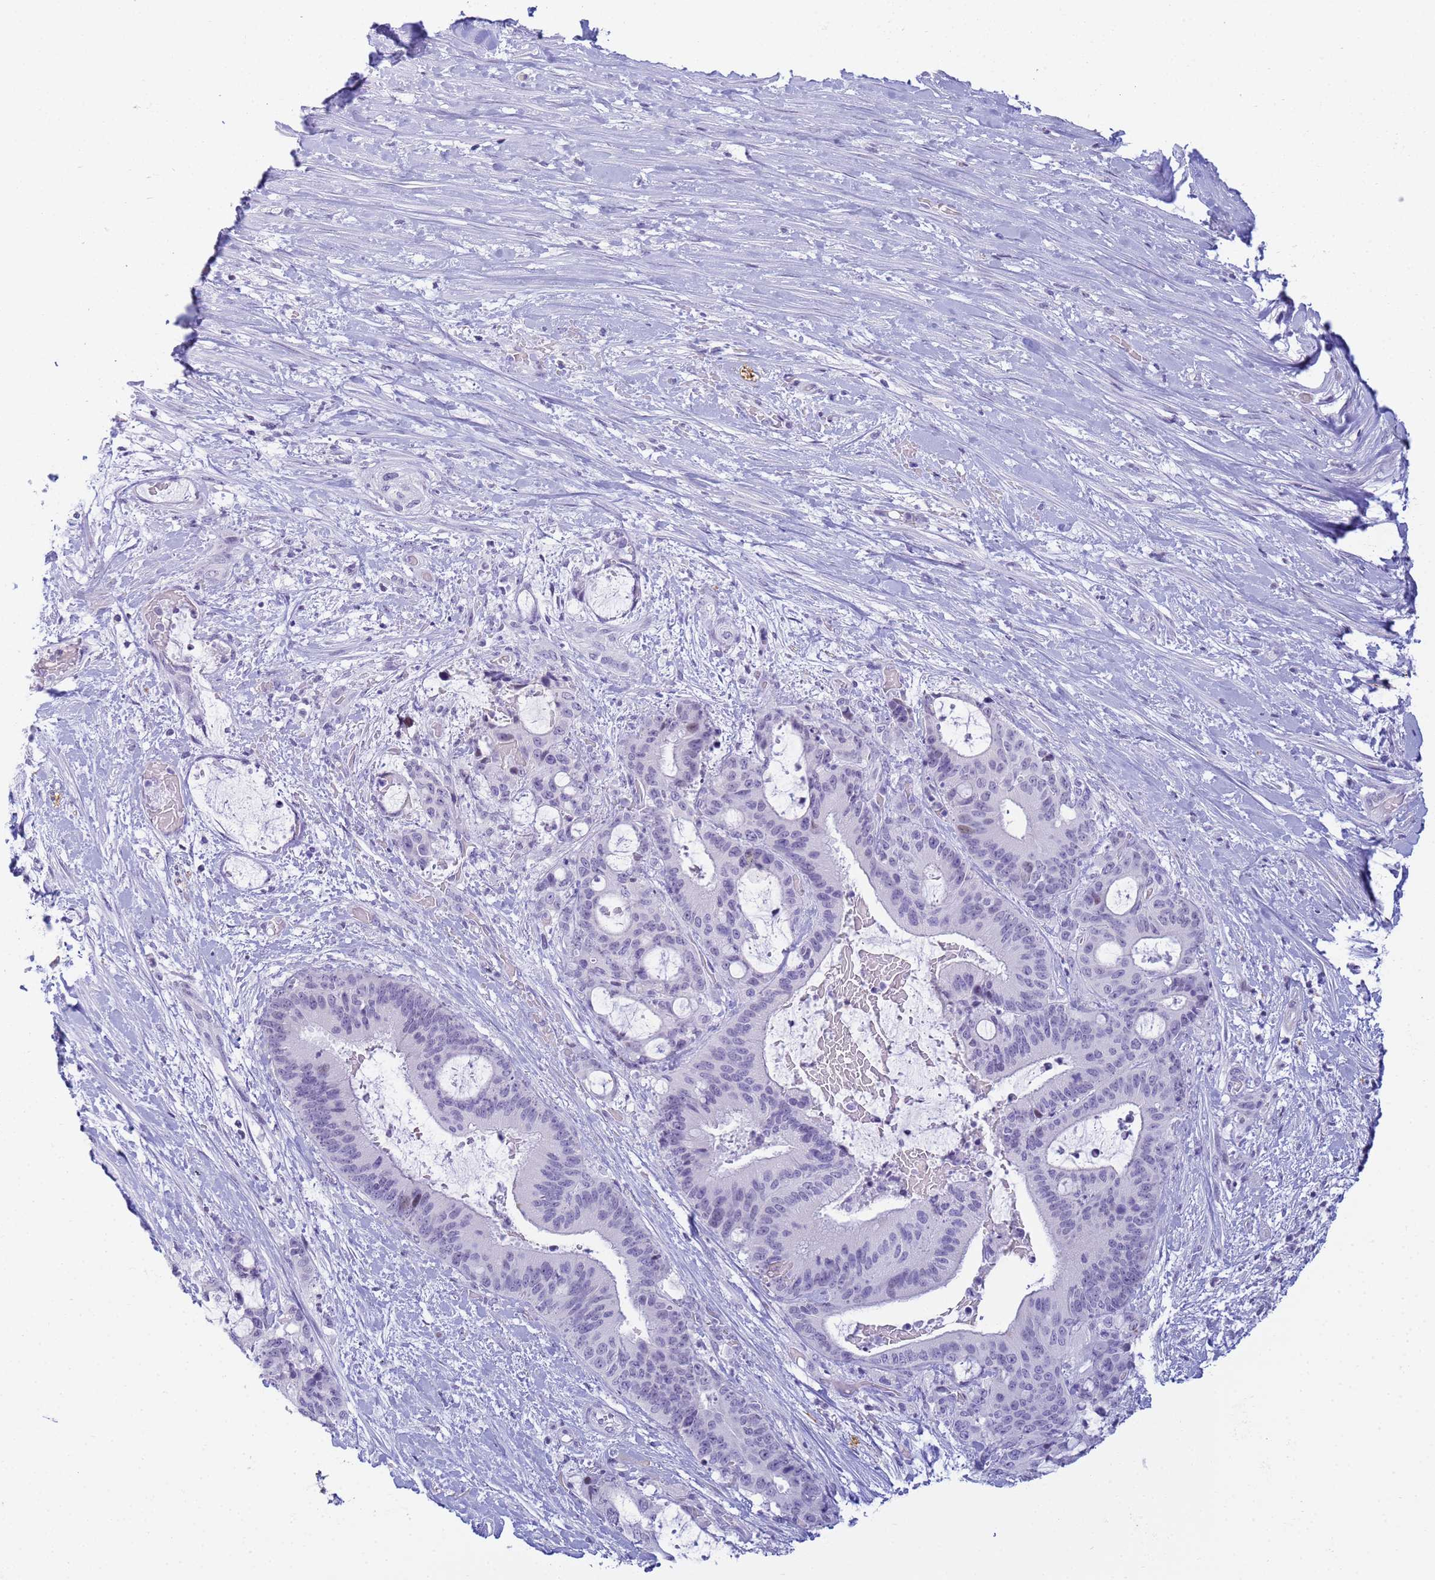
{"staining": {"intensity": "negative", "quantity": "none", "location": "none"}, "tissue": "liver cancer", "cell_type": "Tumor cells", "image_type": "cancer", "snomed": [{"axis": "morphology", "description": "Normal tissue, NOS"}, {"axis": "morphology", "description": "Cholangiocarcinoma"}, {"axis": "topography", "description": "Liver"}, {"axis": "topography", "description": "Peripheral nerve tissue"}], "caption": "IHC micrograph of liver cholangiocarcinoma stained for a protein (brown), which displays no positivity in tumor cells.", "gene": "SNX20", "patient": {"sex": "female", "age": 73}}